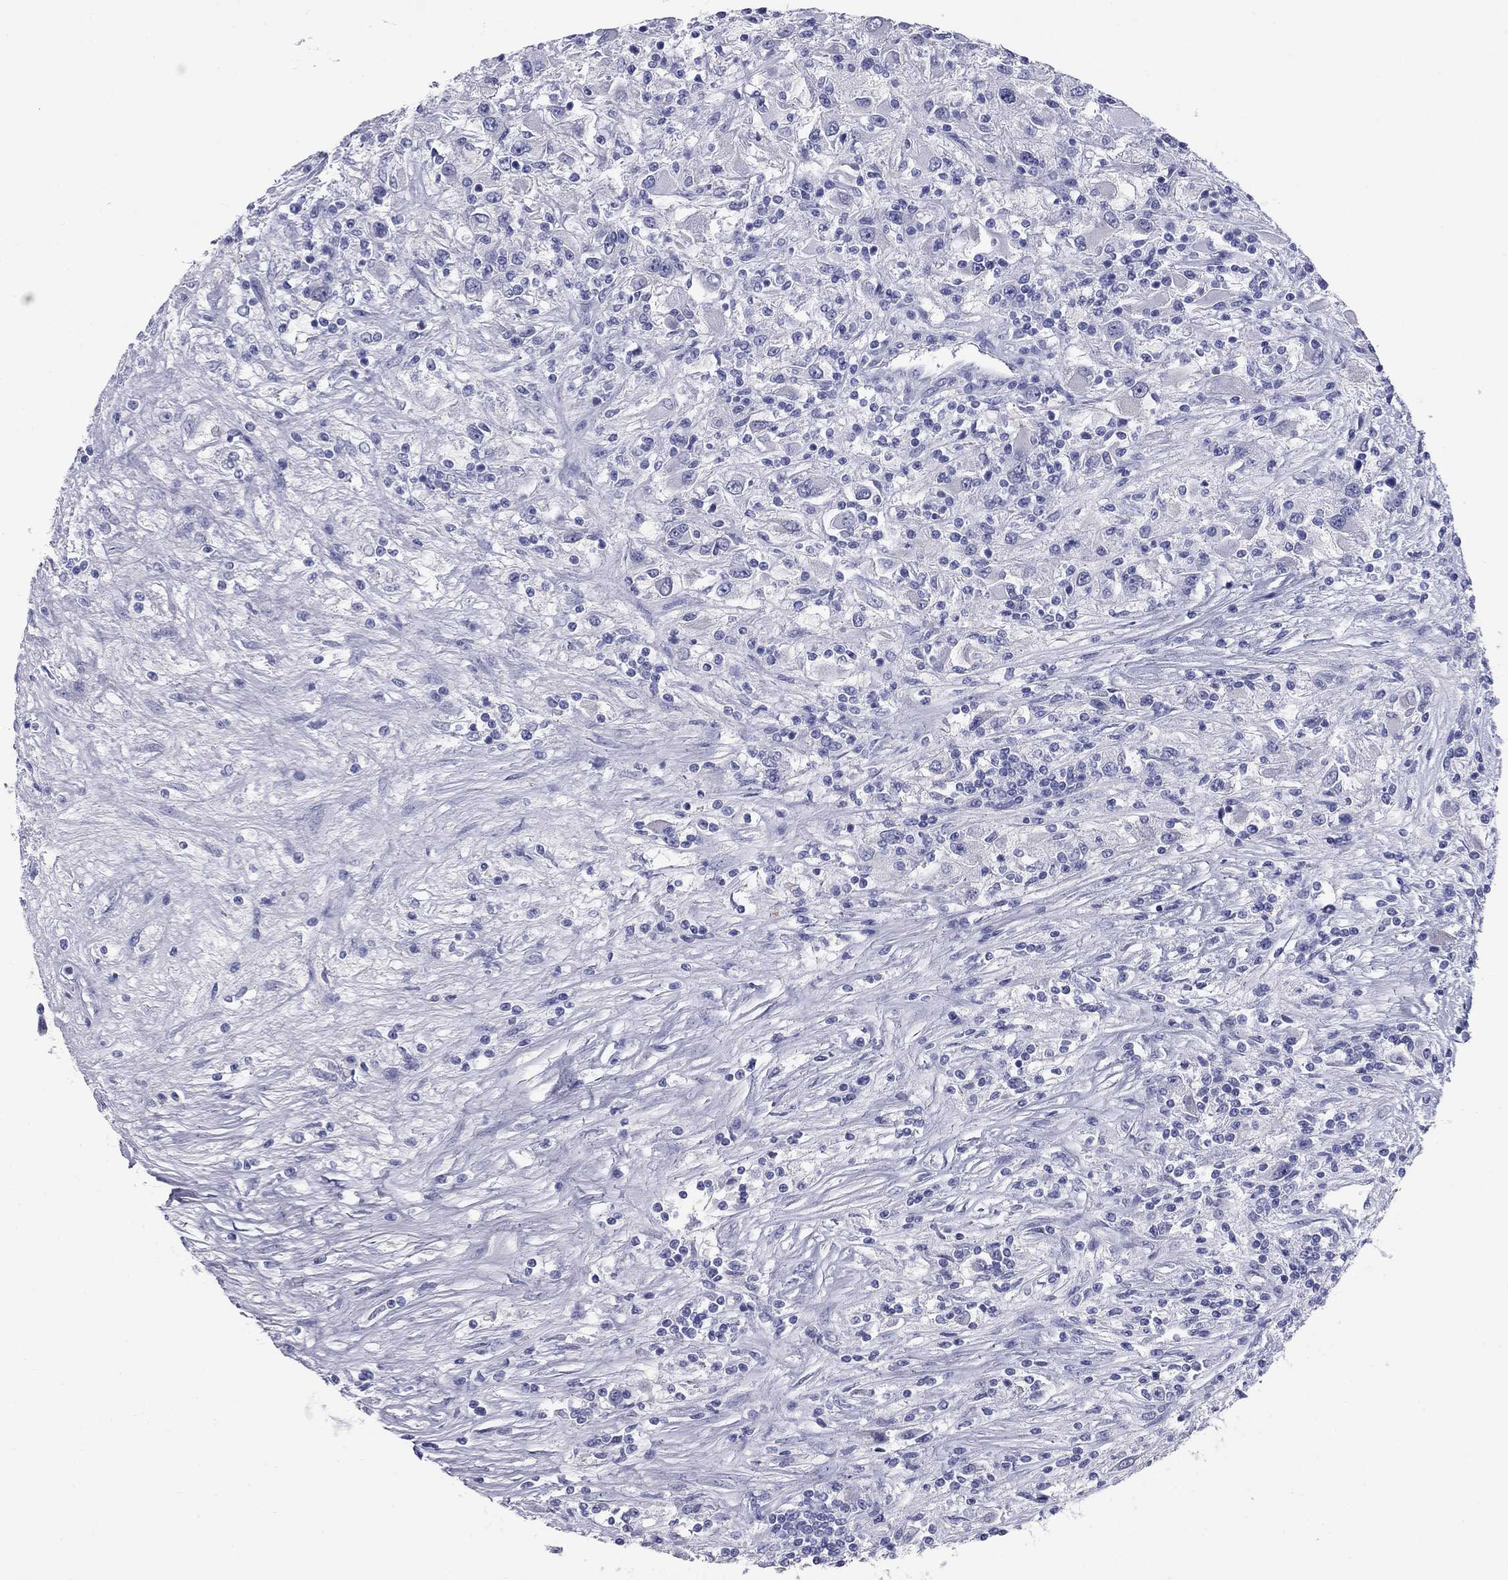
{"staining": {"intensity": "negative", "quantity": "none", "location": "none"}, "tissue": "renal cancer", "cell_type": "Tumor cells", "image_type": "cancer", "snomed": [{"axis": "morphology", "description": "Adenocarcinoma, NOS"}, {"axis": "topography", "description": "Kidney"}], "caption": "IHC of human adenocarcinoma (renal) exhibits no expression in tumor cells.", "gene": "NPPA", "patient": {"sex": "female", "age": 67}}